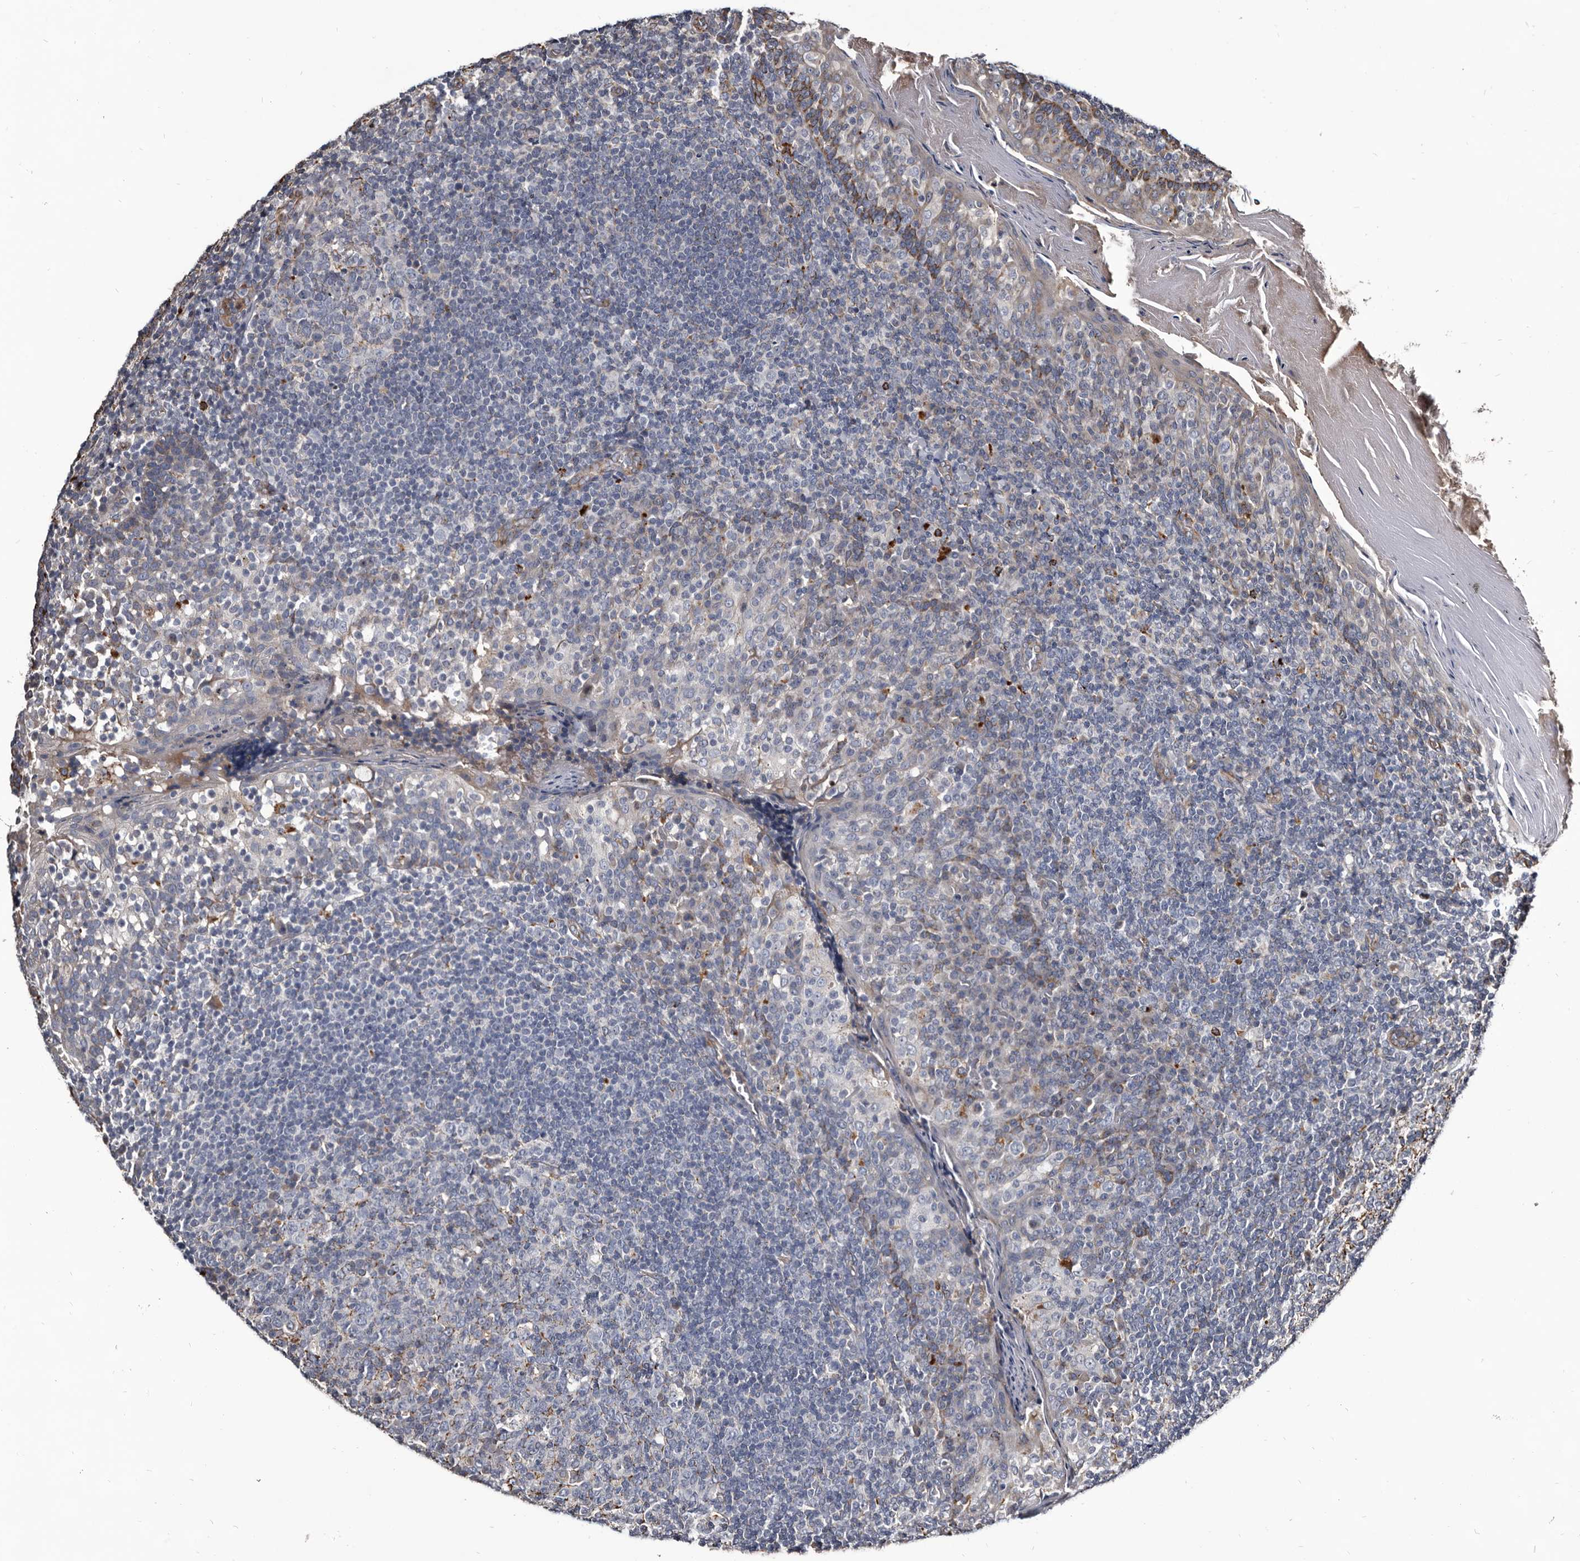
{"staining": {"intensity": "moderate", "quantity": "<25%", "location": "cytoplasmic/membranous"}, "tissue": "tonsil", "cell_type": "Germinal center cells", "image_type": "normal", "snomed": [{"axis": "morphology", "description": "Normal tissue, NOS"}, {"axis": "topography", "description": "Tonsil"}], "caption": "This photomicrograph exhibits immunohistochemistry (IHC) staining of unremarkable tonsil, with low moderate cytoplasmic/membranous positivity in approximately <25% of germinal center cells.", "gene": "CTSA", "patient": {"sex": "female", "age": 19}}